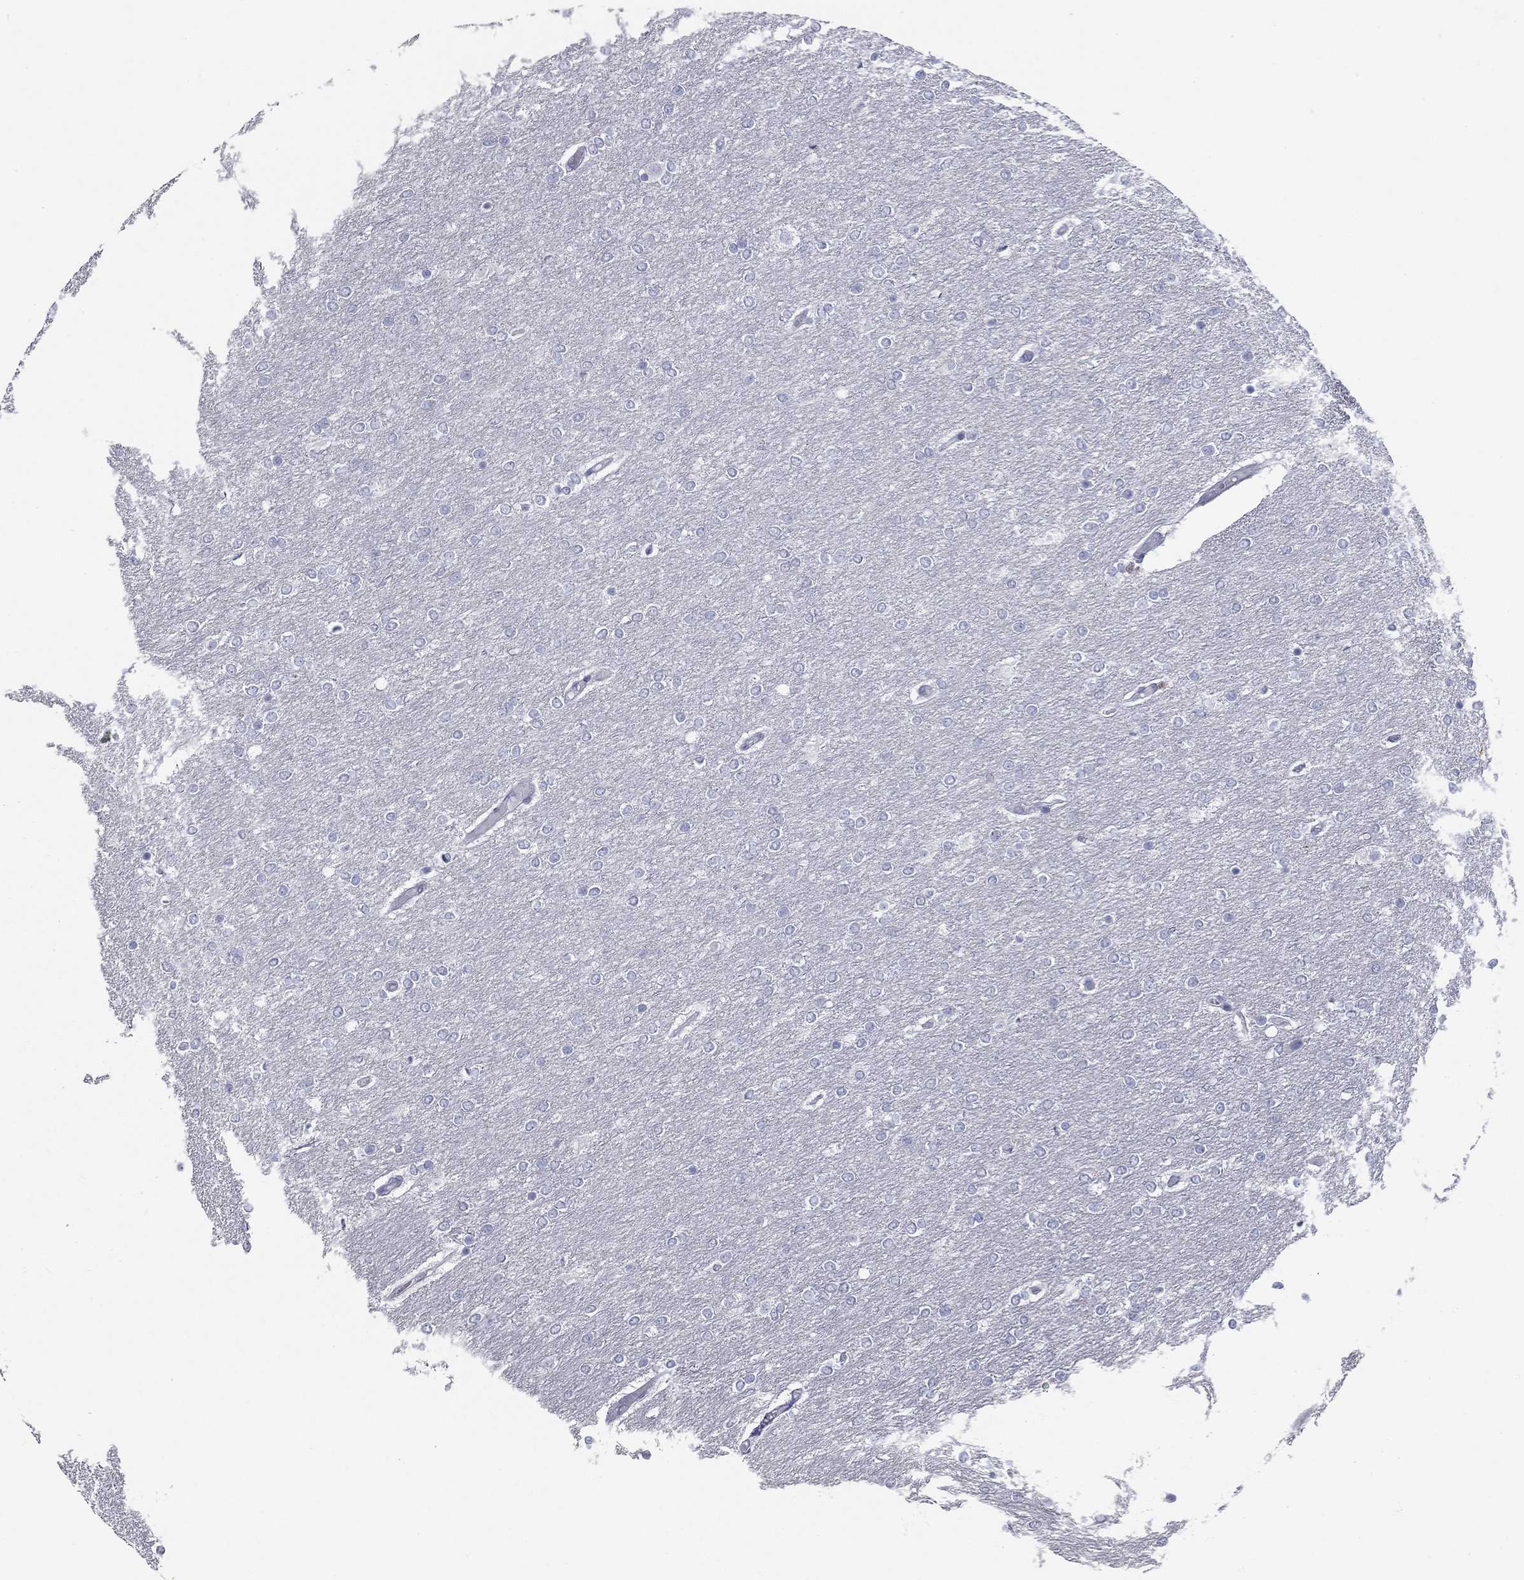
{"staining": {"intensity": "negative", "quantity": "none", "location": "none"}, "tissue": "glioma", "cell_type": "Tumor cells", "image_type": "cancer", "snomed": [{"axis": "morphology", "description": "Glioma, malignant, High grade"}, {"axis": "topography", "description": "Brain"}], "caption": "The IHC photomicrograph has no significant staining in tumor cells of high-grade glioma (malignant) tissue.", "gene": "TAC1", "patient": {"sex": "female", "age": 61}}